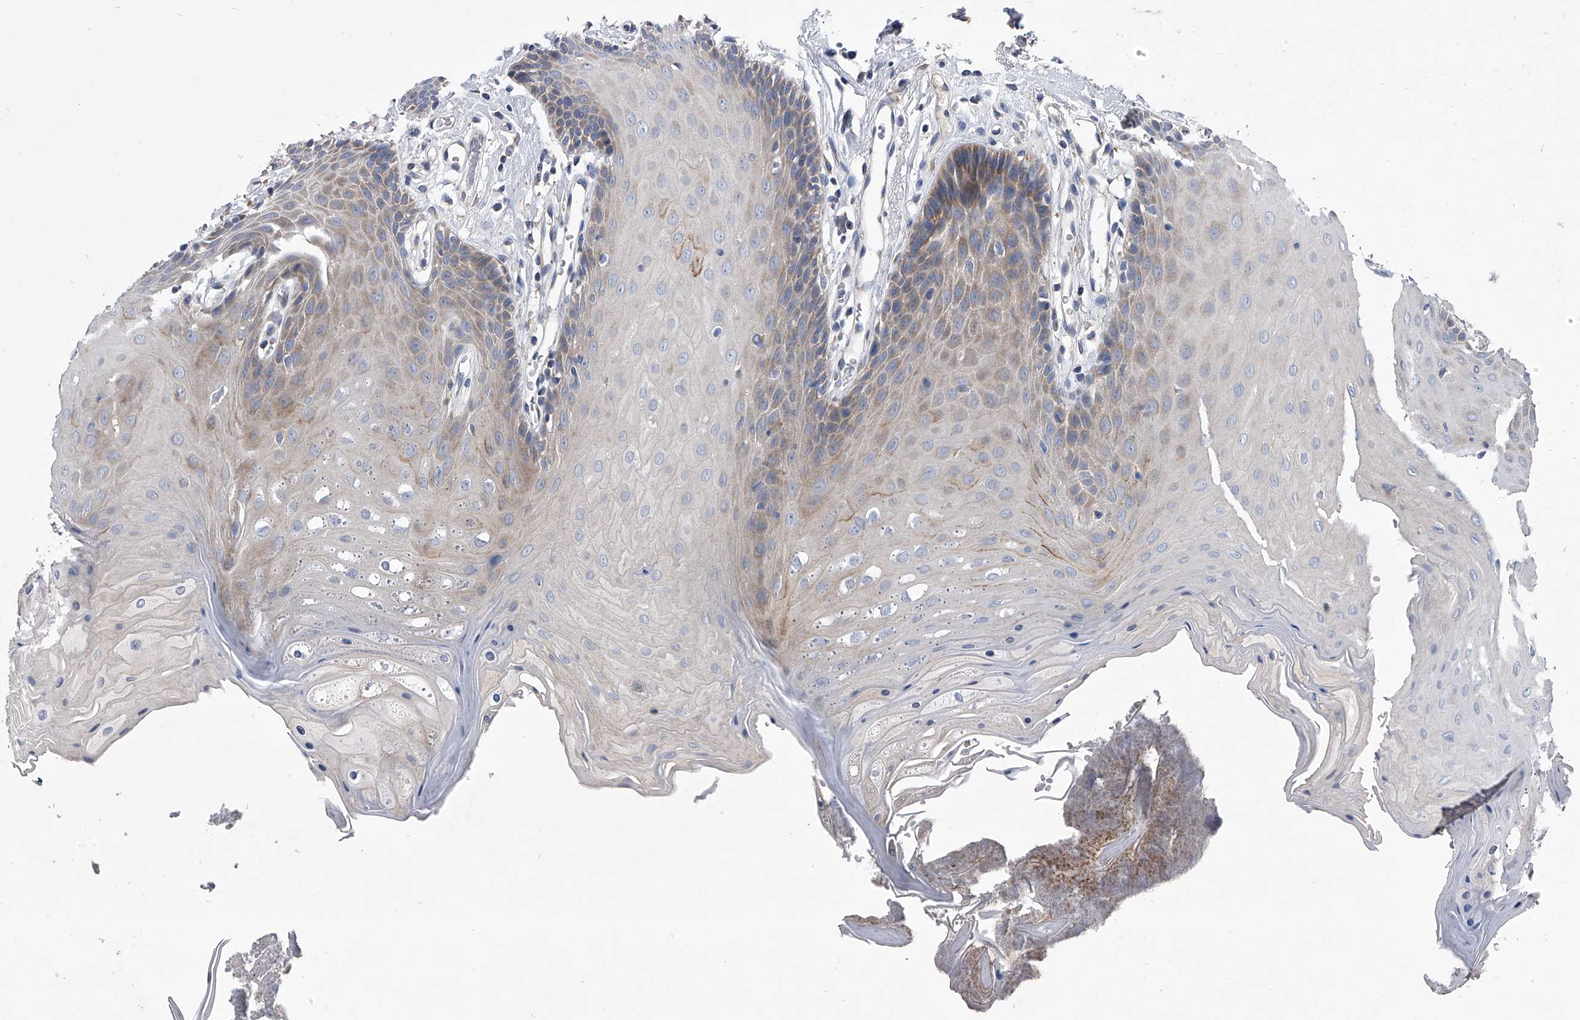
{"staining": {"intensity": "weak", "quantity": "<25%", "location": "cytoplasmic/membranous"}, "tissue": "oral mucosa", "cell_type": "Squamous epithelial cells", "image_type": "normal", "snomed": [{"axis": "morphology", "description": "Normal tissue, NOS"}, {"axis": "morphology", "description": "Squamous cell carcinoma, NOS"}, {"axis": "topography", "description": "Skeletal muscle"}, {"axis": "topography", "description": "Oral tissue"}, {"axis": "topography", "description": "Salivary gland"}, {"axis": "topography", "description": "Head-Neck"}], "caption": "Immunohistochemistry of benign human oral mucosa exhibits no positivity in squamous epithelial cells. Nuclei are stained in blue.", "gene": "SPP1", "patient": {"sex": "male", "age": 54}}